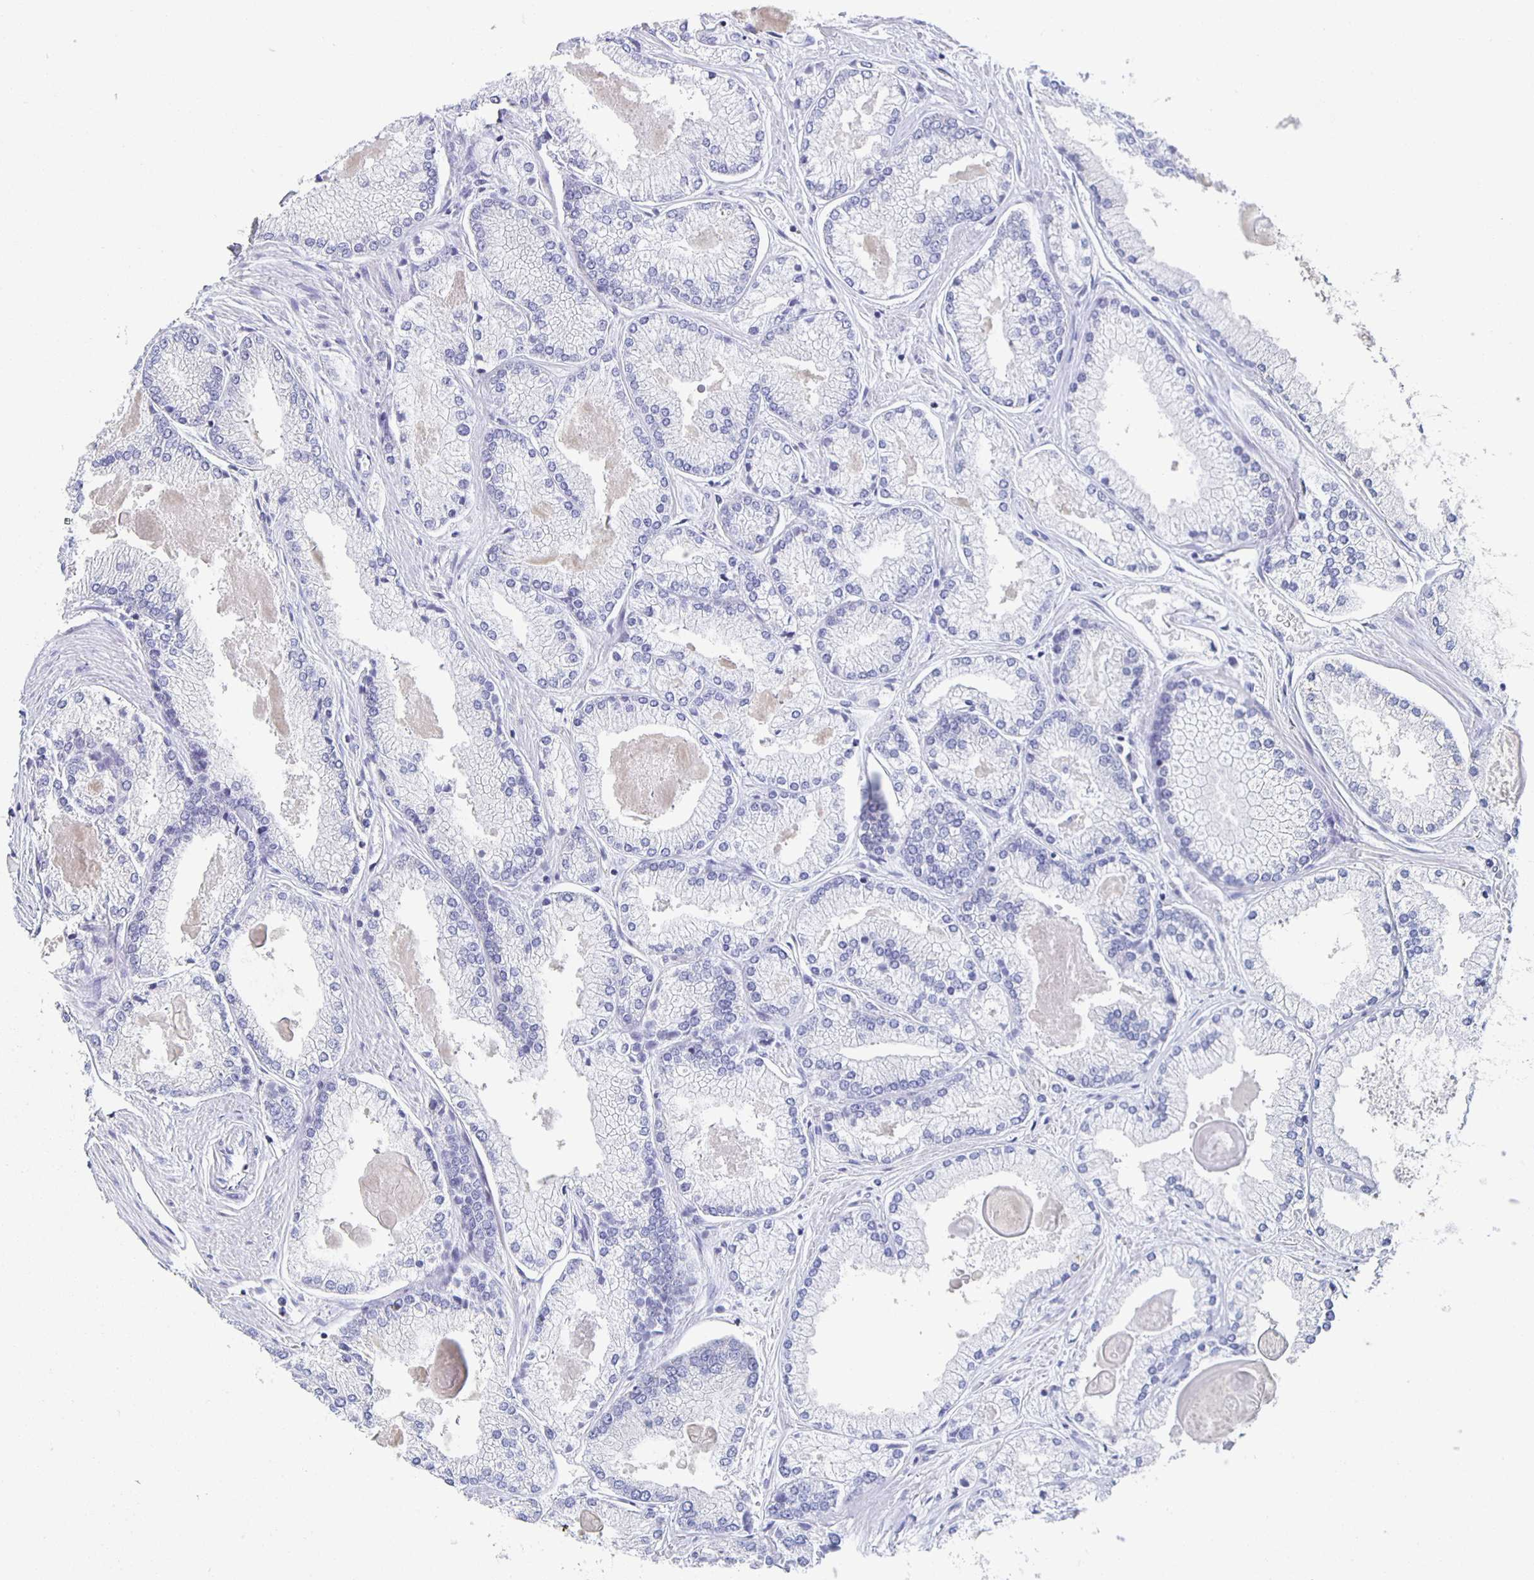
{"staining": {"intensity": "negative", "quantity": "none", "location": "none"}, "tissue": "prostate cancer", "cell_type": "Tumor cells", "image_type": "cancer", "snomed": [{"axis": "morphology", "description": "Adenocarcinoma, High grade"}, {"axis": "topography", "description": "Prostate"}], "caption": "Adenocarcinoma (high-grade) (prostate) was stained to show a protein in brown. There is no significant expression in tumor cells. The staining was performed using DAB (3,3'-diaminobenzidine) to visualize the protein expression in brown, while the nuclei were stained in blue with hematoxylin (Magnification: 20x).", "gene": "FGA", "patient": {"sex": "male", "age": 68}}